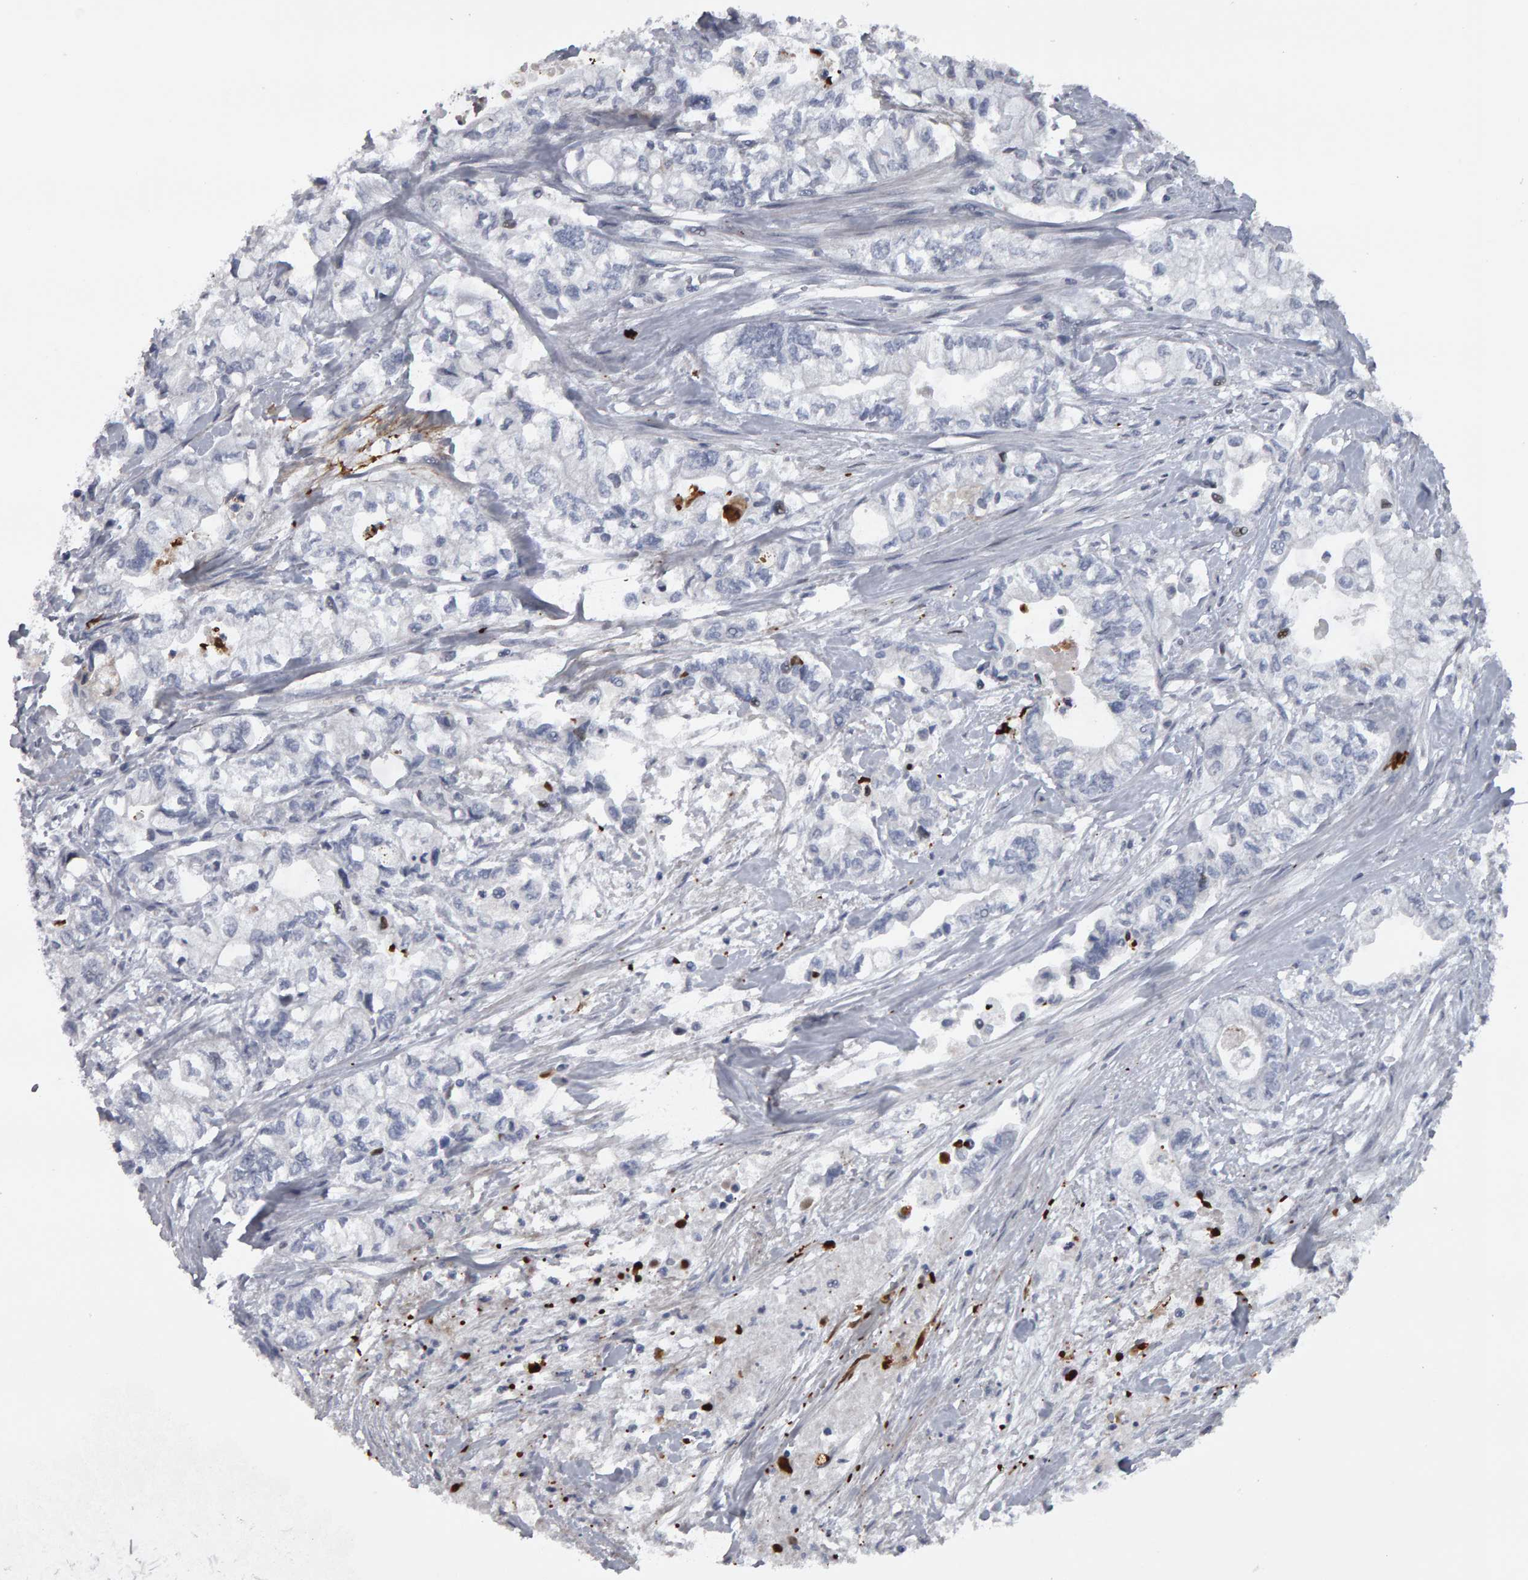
{"staining": {"intensity": "negative", "quantity": "none", "location": "none"}, "tissue": "pancreatic cancer", "cell_type": "Tumor cells", "image_type": "cancer", "snomed": [{"axis": "morphology", "description": "Adenocarcinoma, NOS"}, {"axis": "topography", "description": "Pancreas"}], "caption": "Tumor cells are negative for protein expression in human pancreatic cancer.", "gene": "IPO8", "patient": {"sex": "male", "age": 79}}